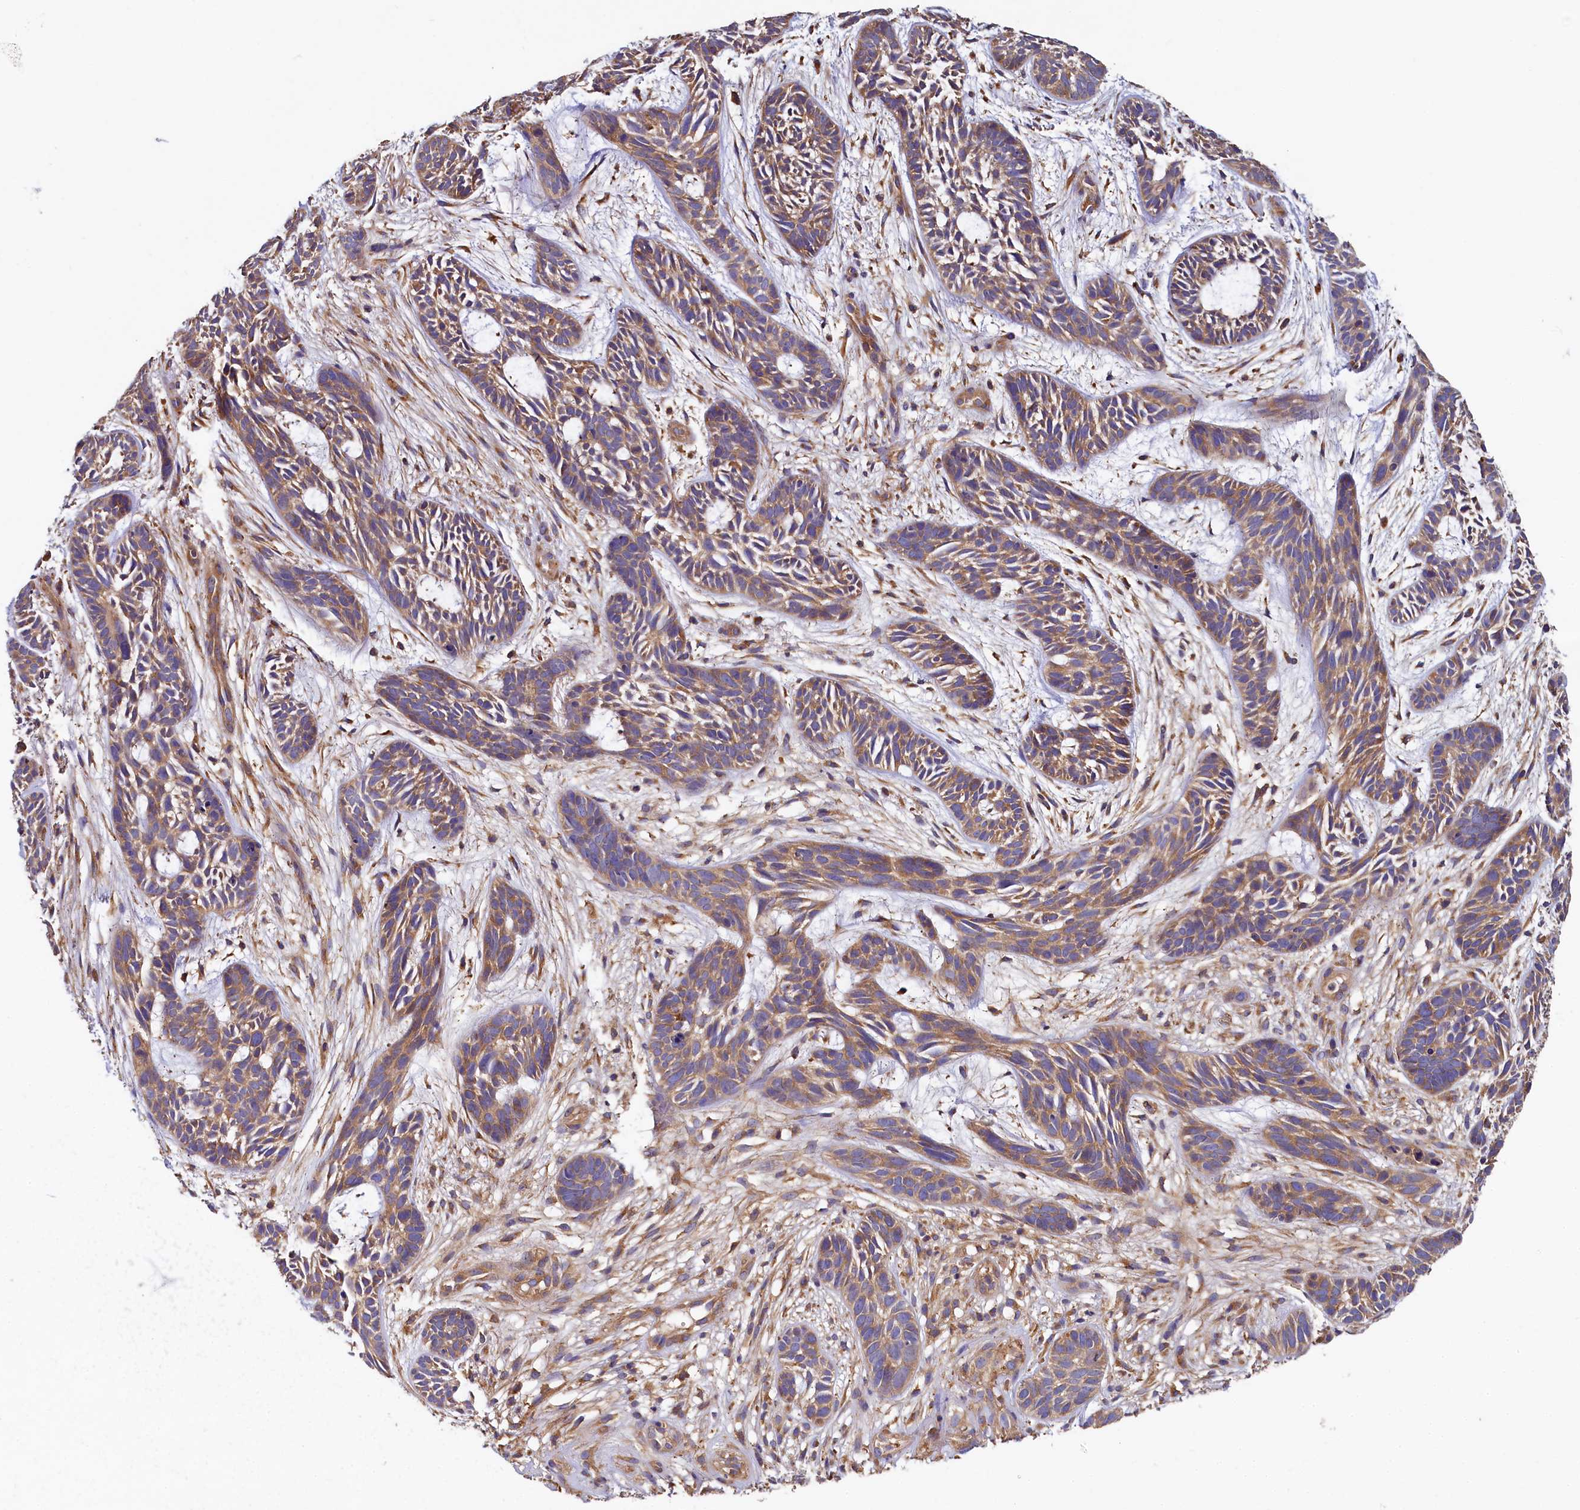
{"staining": {"intensity": "moderate", "quantity": ">75%", "location": "cytoplasmic/membranous"}, "tissue": "skin cancer", "cell_type": "Tumor cells", "image_type": "cancer", "snomed": [{"axis": "morphology", "description": "Basal cell carcinoma"}, {"axis": "topography", "description": "Skin"}], "caption": "Immunohistochemical staining of skin cancer displays moderate cytoplasmic/membranous protein staining in about >75% of tumor cells.", "gene": "PPIP5K1", "patient": {"sex": "male", "age": 89}}